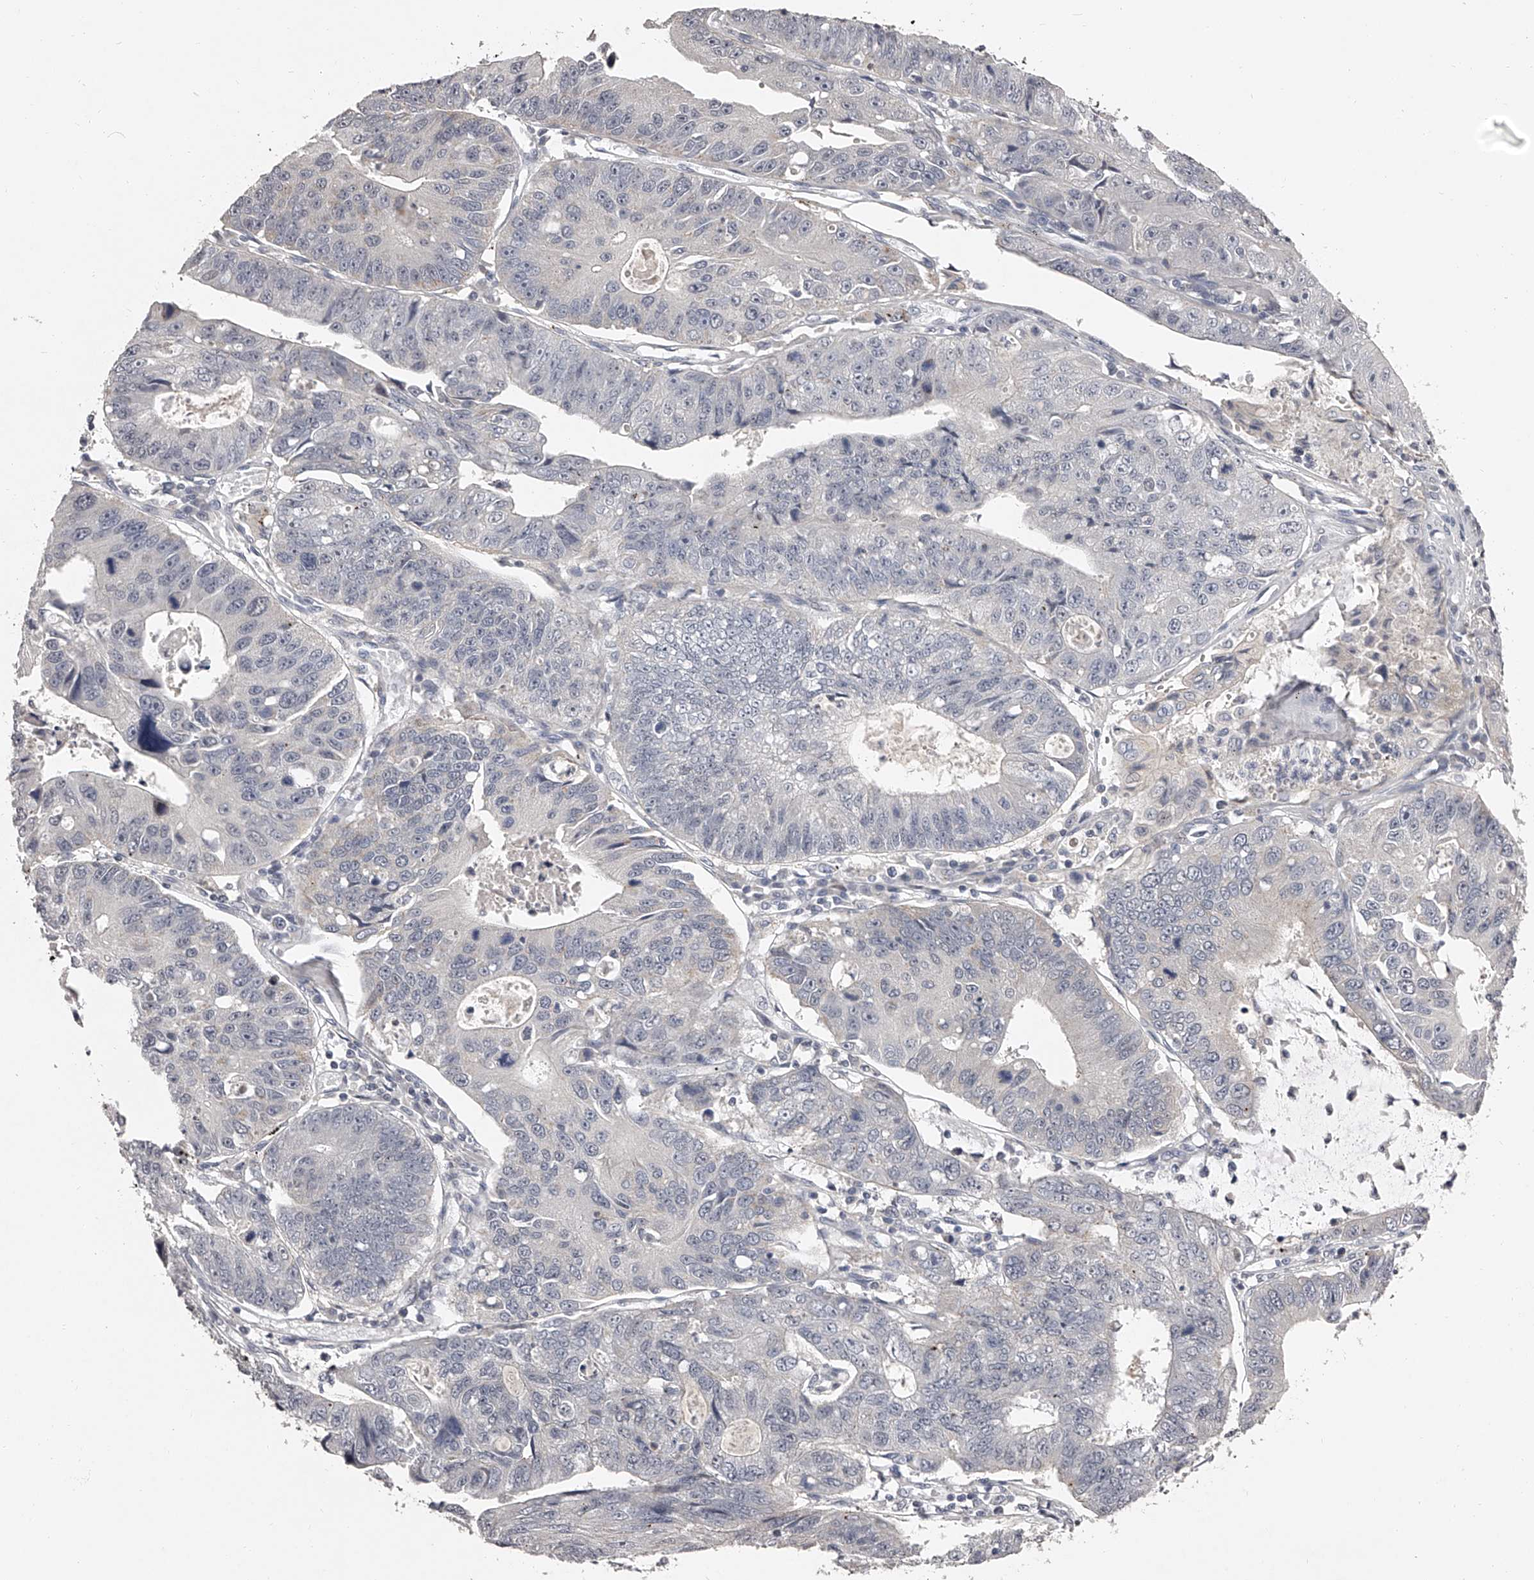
{"staining": {"intensity": "negative", "quantity": "none", "location": "none"}, "tissue": "stomach cancer", "cell_type": "Tumor cells", "image_type": "cancer", "snomed": [{"axis": "morphology", "description": "Adenocarcinoma, NOS"}, {"axis": "topography", "description": "Stomach"}], "caption": "Tumor cells show no significant protein positivity in stomach cancer.", "gene": "NT5DC1", "patient": {"sex": "male", "age": 59}}